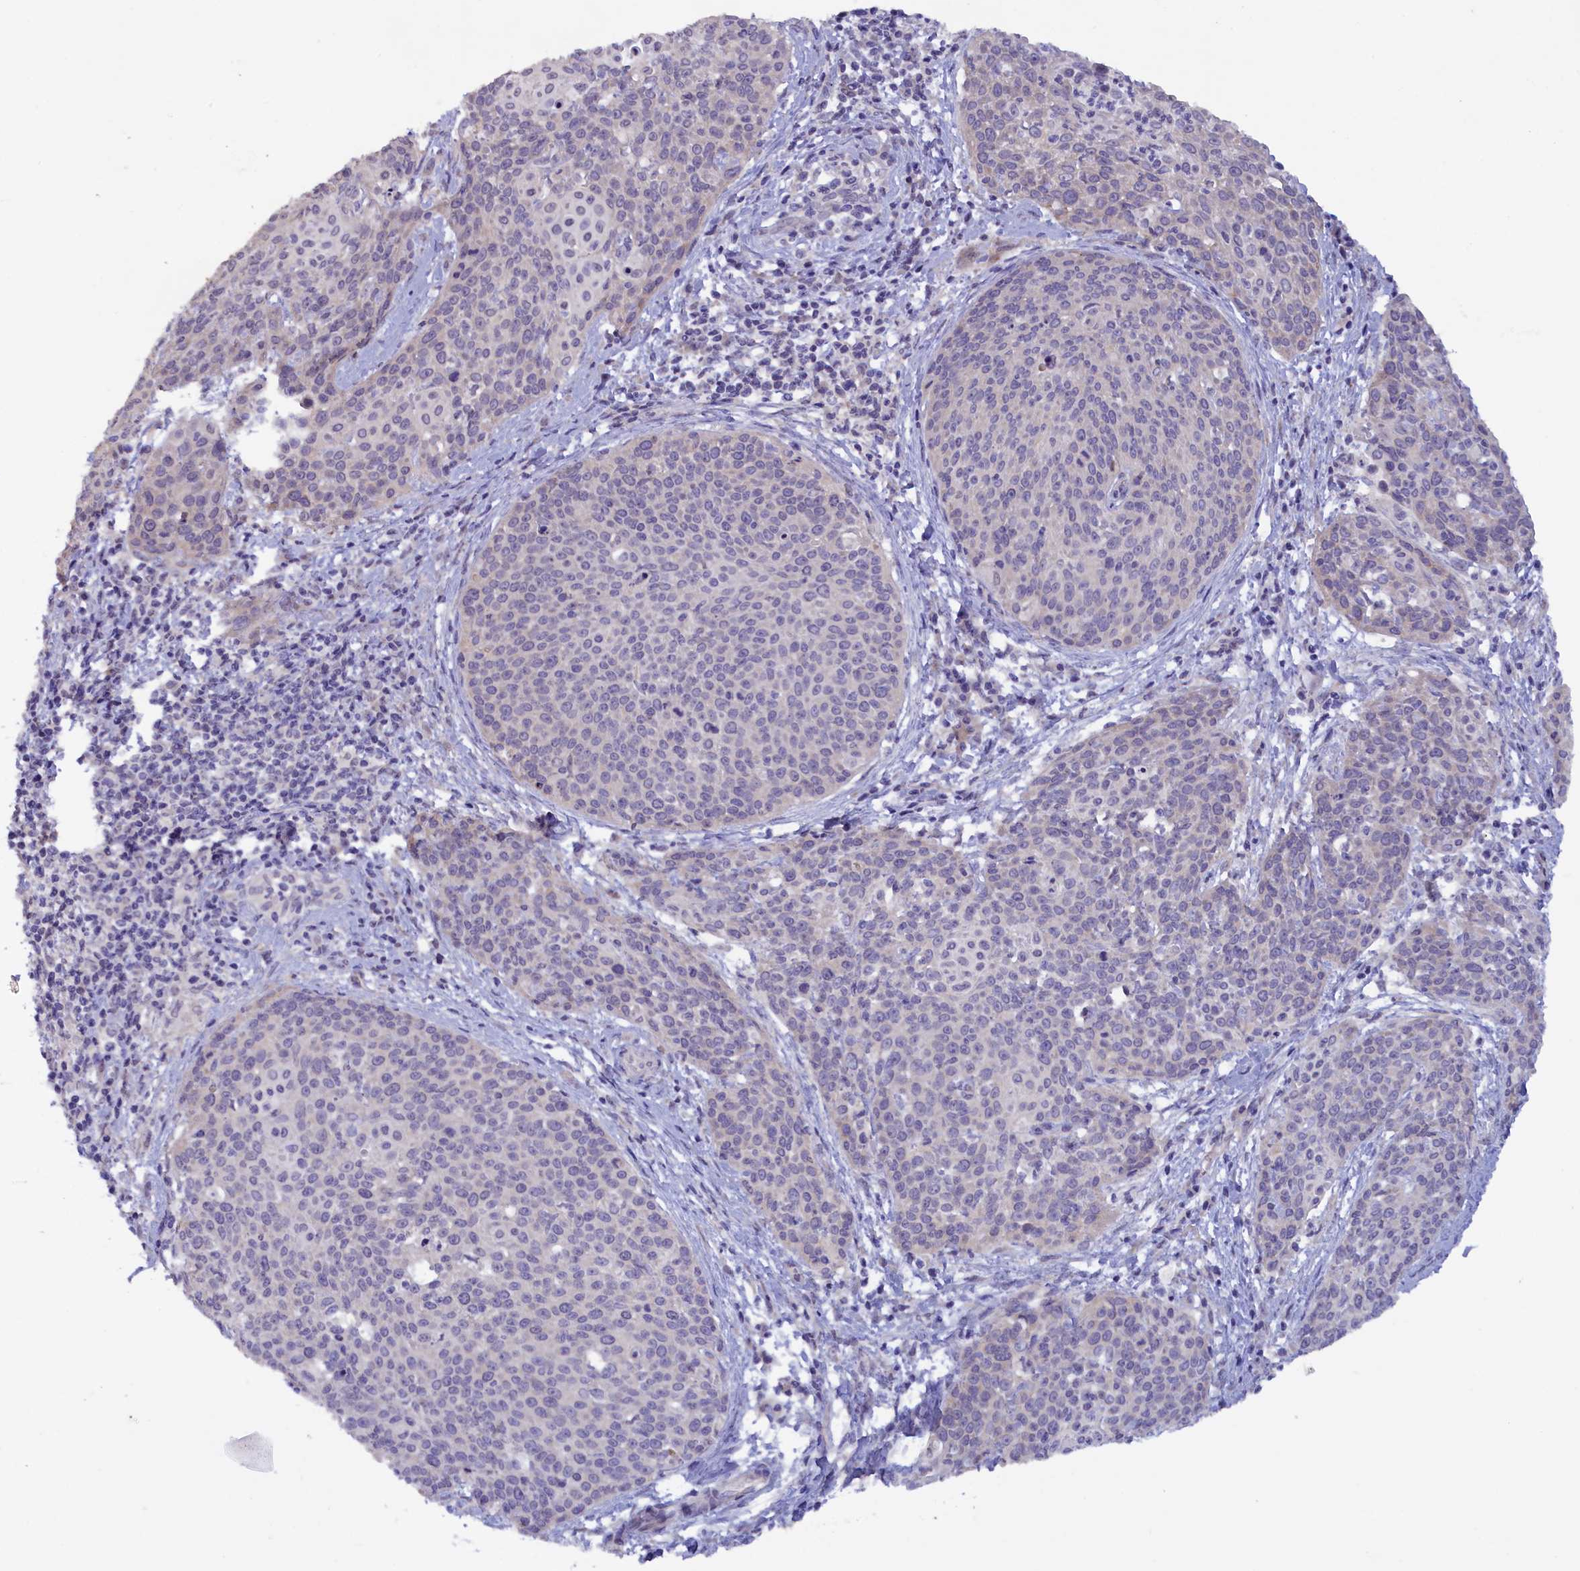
{"staining": {"intensity": "negative", "quantity": "none", "location": "none"}, "tissue": "cervical cancer", "cell_type": "Tumor cells", "image_type": "cancer", "snomed": [{"axis": "morphology", "description": "Squamous cell carcinoma, NOS"}, {"axis": "topography", "description": "Cervix"}], "caption": "The image reveals no significant positivity in tumor cells of cervical cancer.", "gene": "ZSWIM4", "patient": {"sex": "female", "age": 38}}